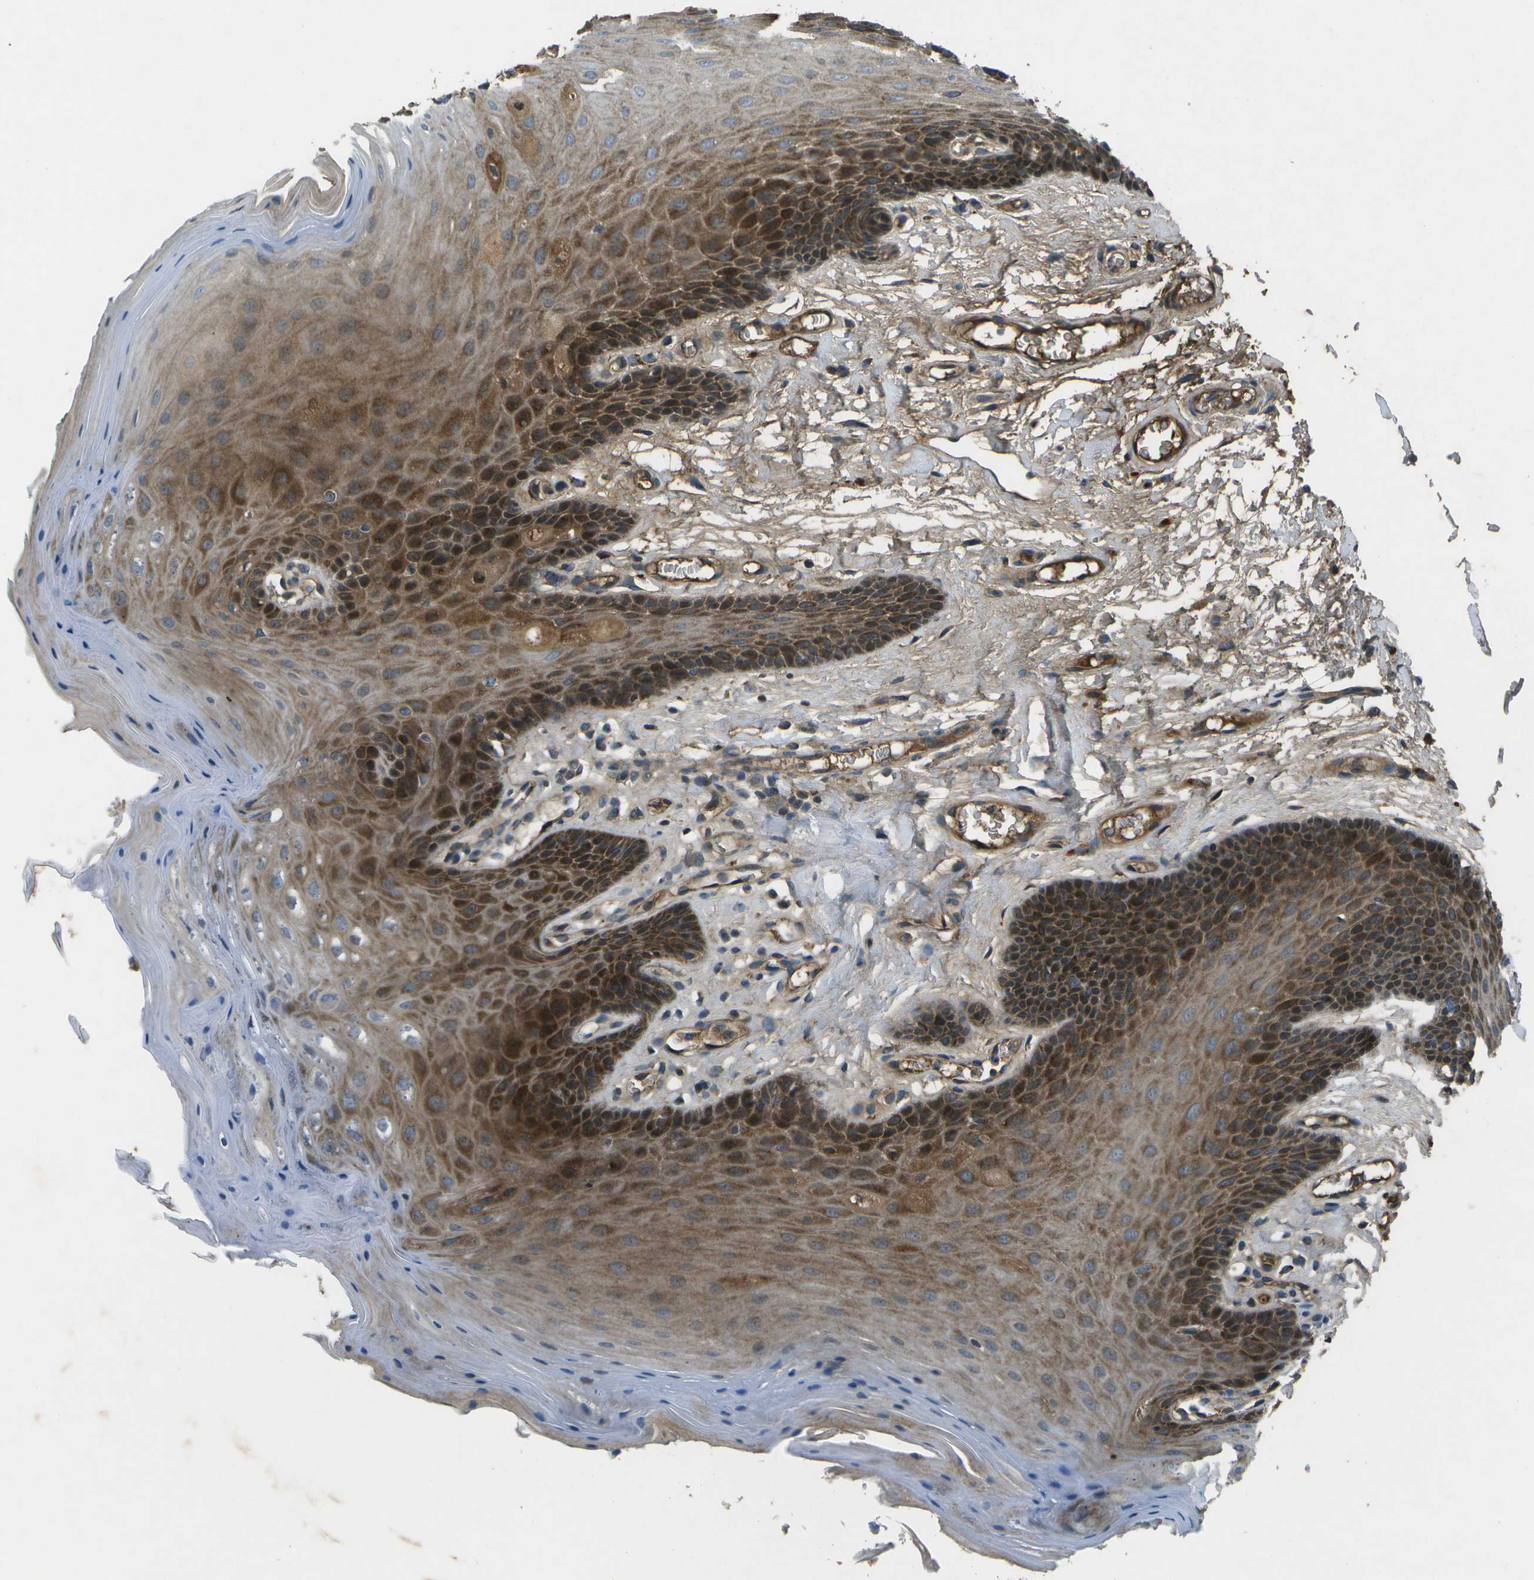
{"staining": {"intensity": "moderate", "quantity": ">75%", "location": "cytoplasmic/membranous"}, "tissue": "oral mucosa", "cell_type": "Squamous epithelial cells", "image_type": "normal", "snomed": [{"axis": "morphology", "description": "Normal tissue, NOS"}, {"axis": "morphology", "description": "Squamous cell carcinoma, NOS"}, {"axis": "topography", "description": "Oral tissue"}, {"axis": "topography", "description": "Head-Neck"}], "caption": "Immunohistochemical staining of normal oral mucosa displays medium levels of moderate cytoplasmic/membranous expression in approximately >75% of squamous epithelial cells.", "gene": "PXYLP1", "patient": {"sex": "male", "age": 71}}